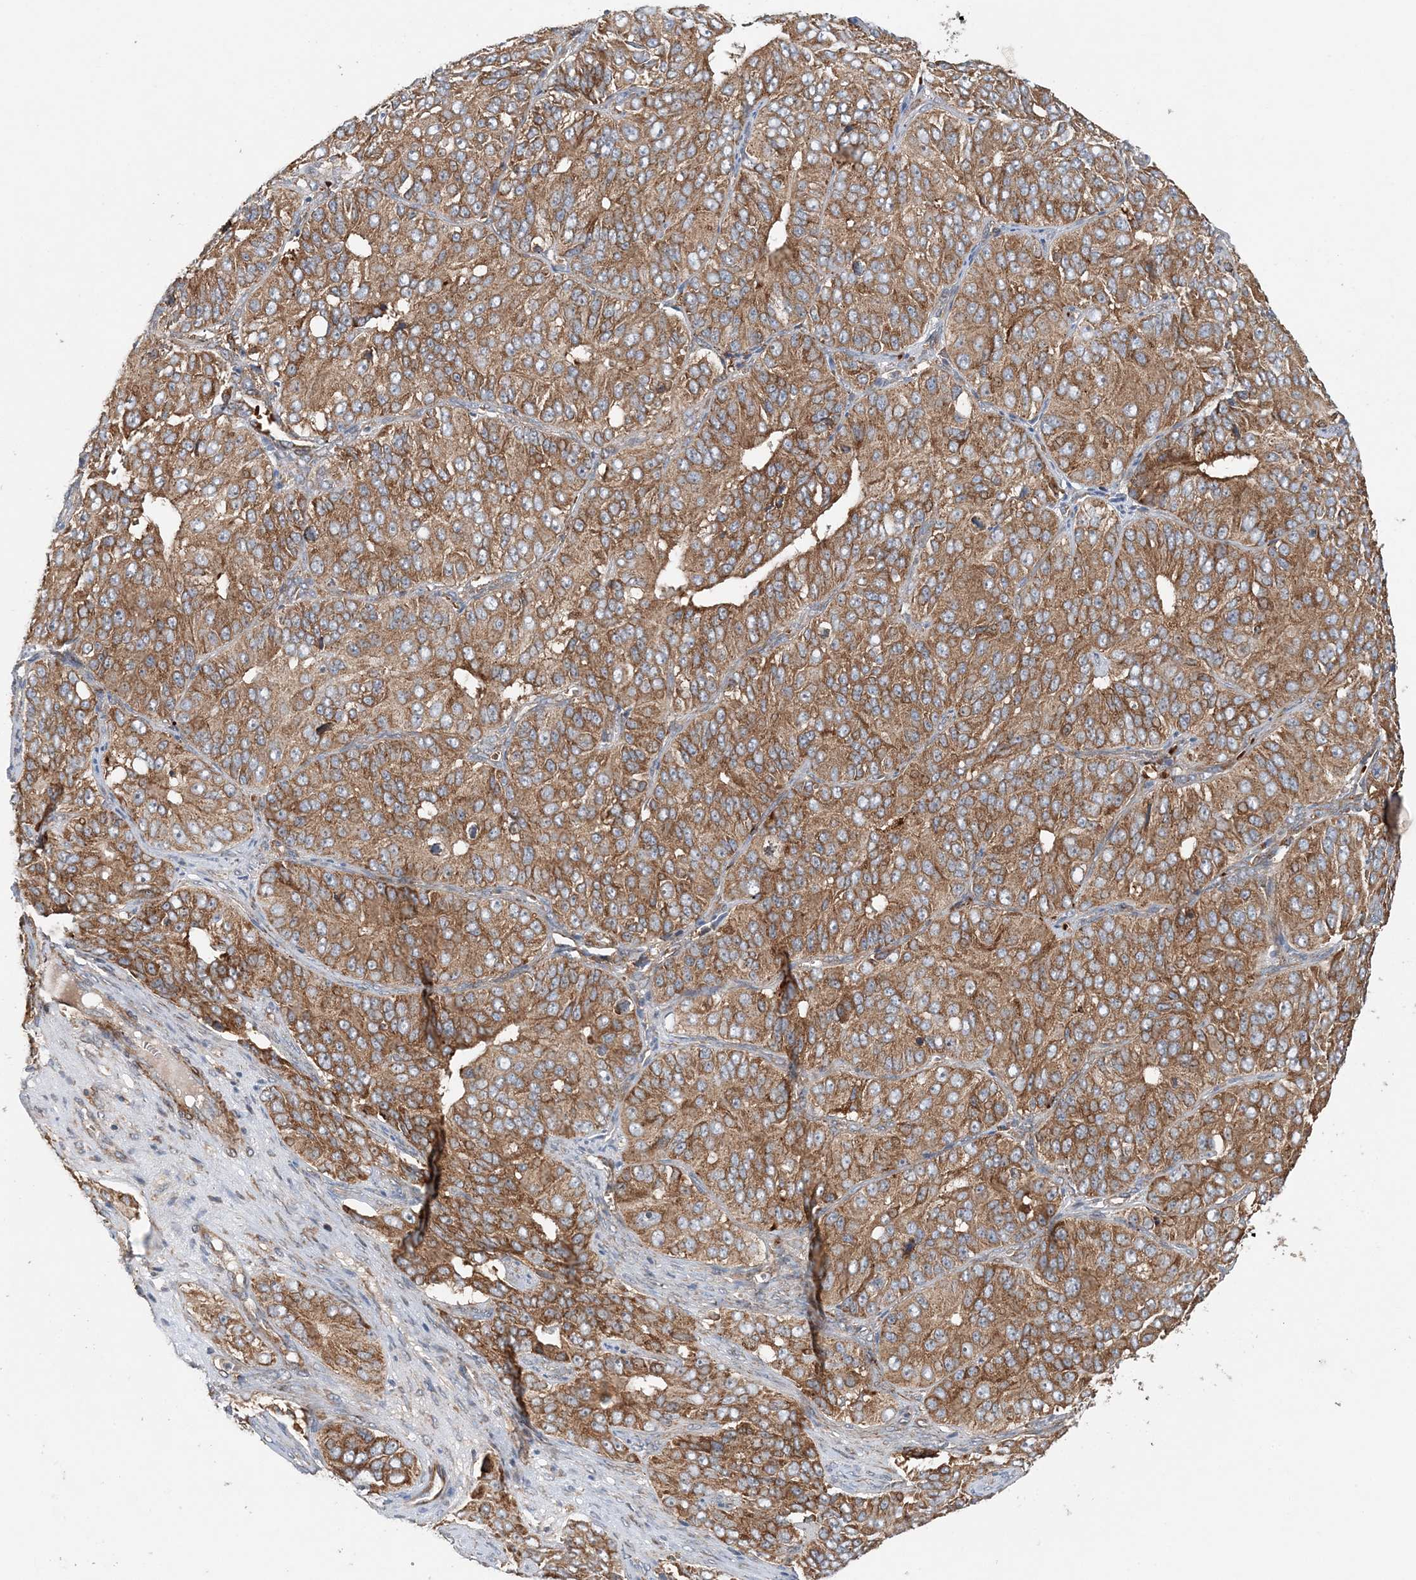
{"staining": {"intensity": "moderate", "quantity": ">75%", "location": "cytoplasmic/membranous"}, "tissue": "ovarian cancer", "cell_type": "Tumor cells", "image_type": "cancer", "snomed": [{"axis": "morphology", "description": "Carcinoma, endometroid"}, {"axis": "topography", "description": "Ovary"}], "caption": "Immunohistochemical staining of human ovarian cancer (endometroid carcinoma) demonstrates medium levels of moderate cytoplasmic/membranous protein expression in about >75% of tumor cells.", "gene": "TTI1", "patient": {"sex": "female", "age": 51}}